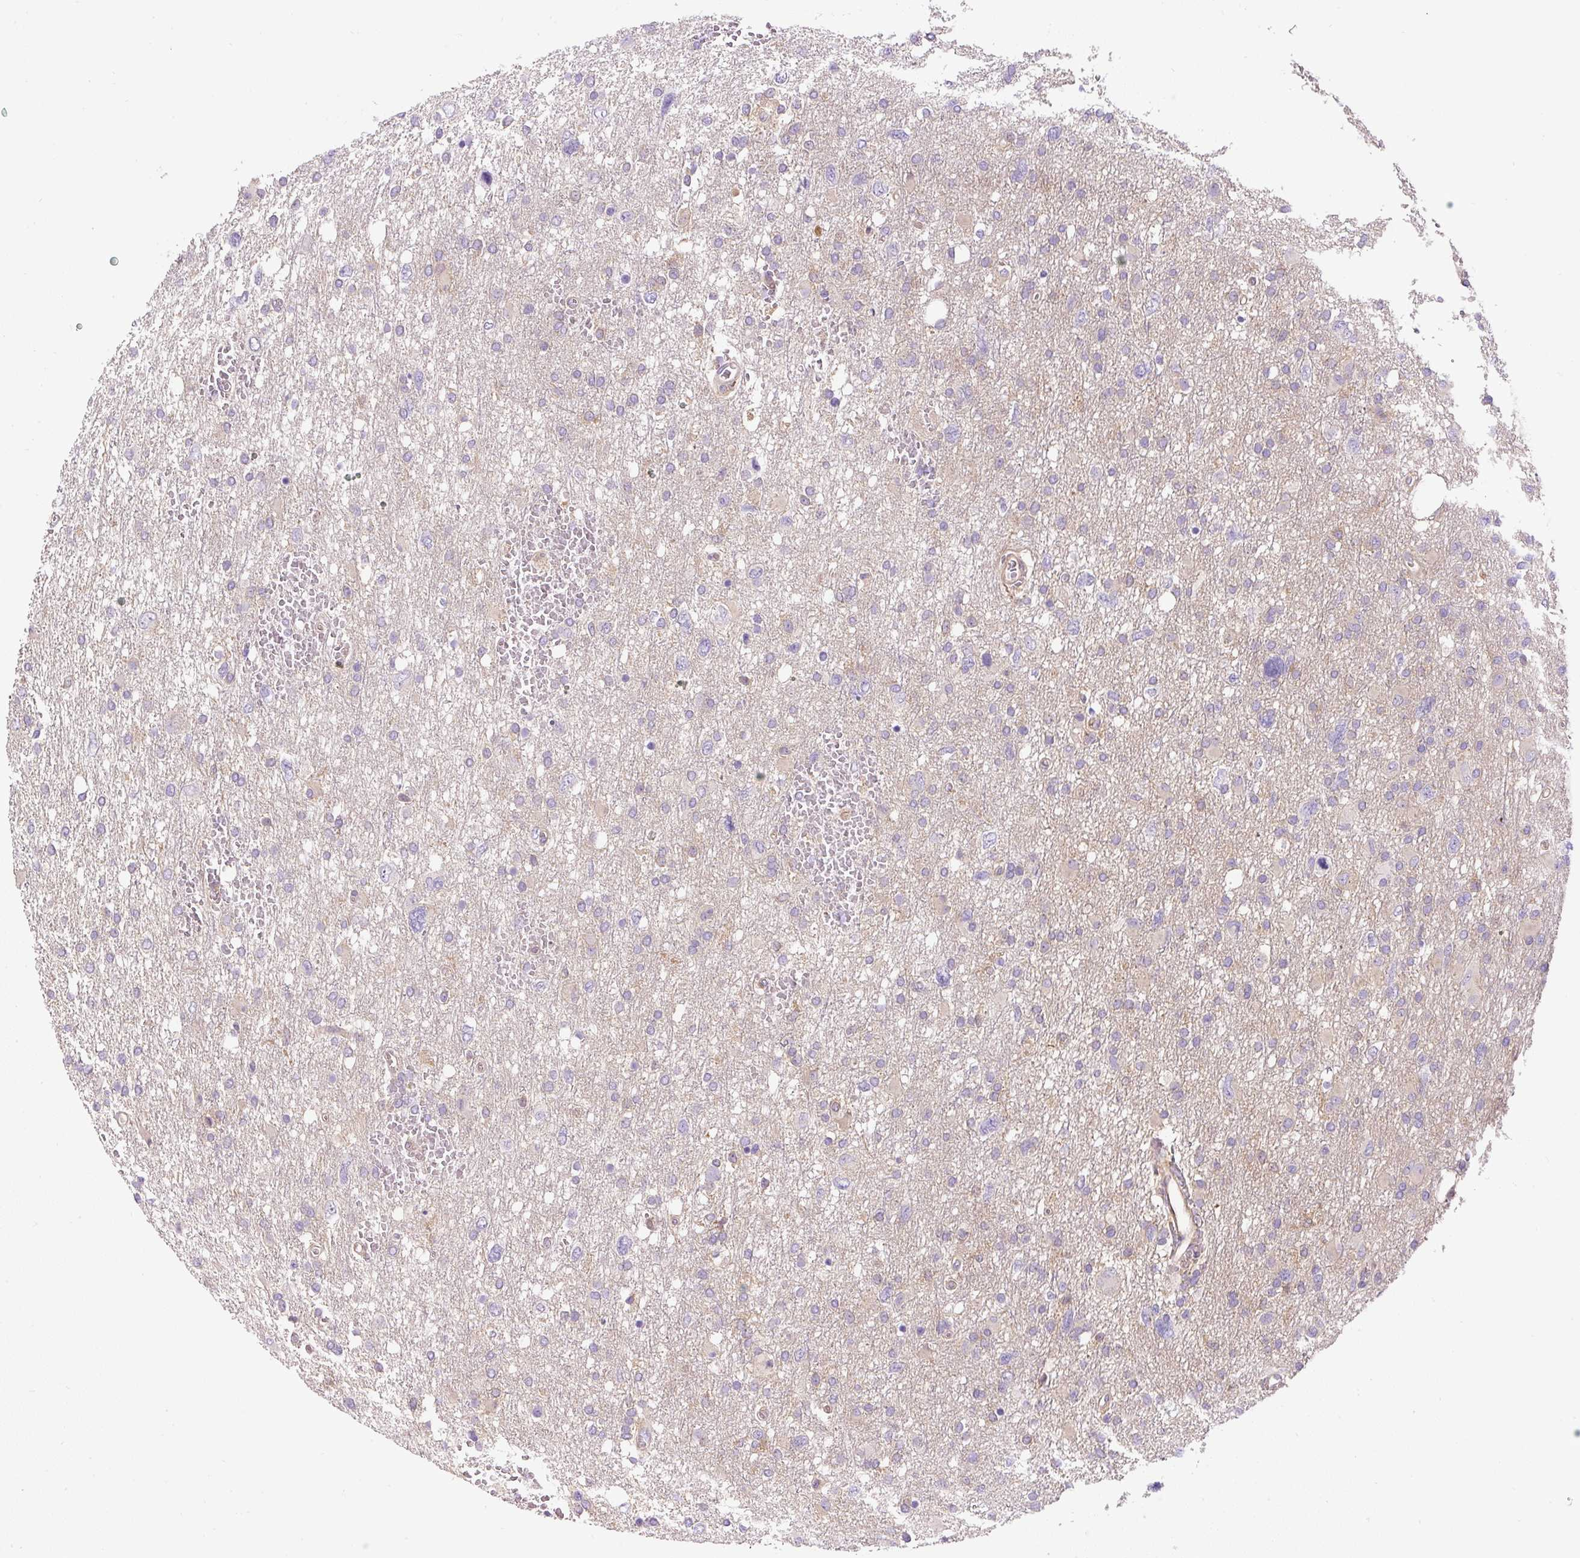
{"staining": {"intensity": "negative", "quantity": "none", "location": "none"}, "tissue": "glioma", "cell_type": "Tumor cells", "image_type": "cancer", "snomed": [{"axis": "morphology", "description": "Glioma, malignant, High grade"}, {"axis": "topography", "description": "Brain"}], "caption": "DAB (3,3'-diaminobenzidine) immunohistochemical staining of human malignant high-grade glioma reveals no significant staining in tumor cells.", "gene": "CCDC28A", "patient": {"sex": "male", "age": 61}}